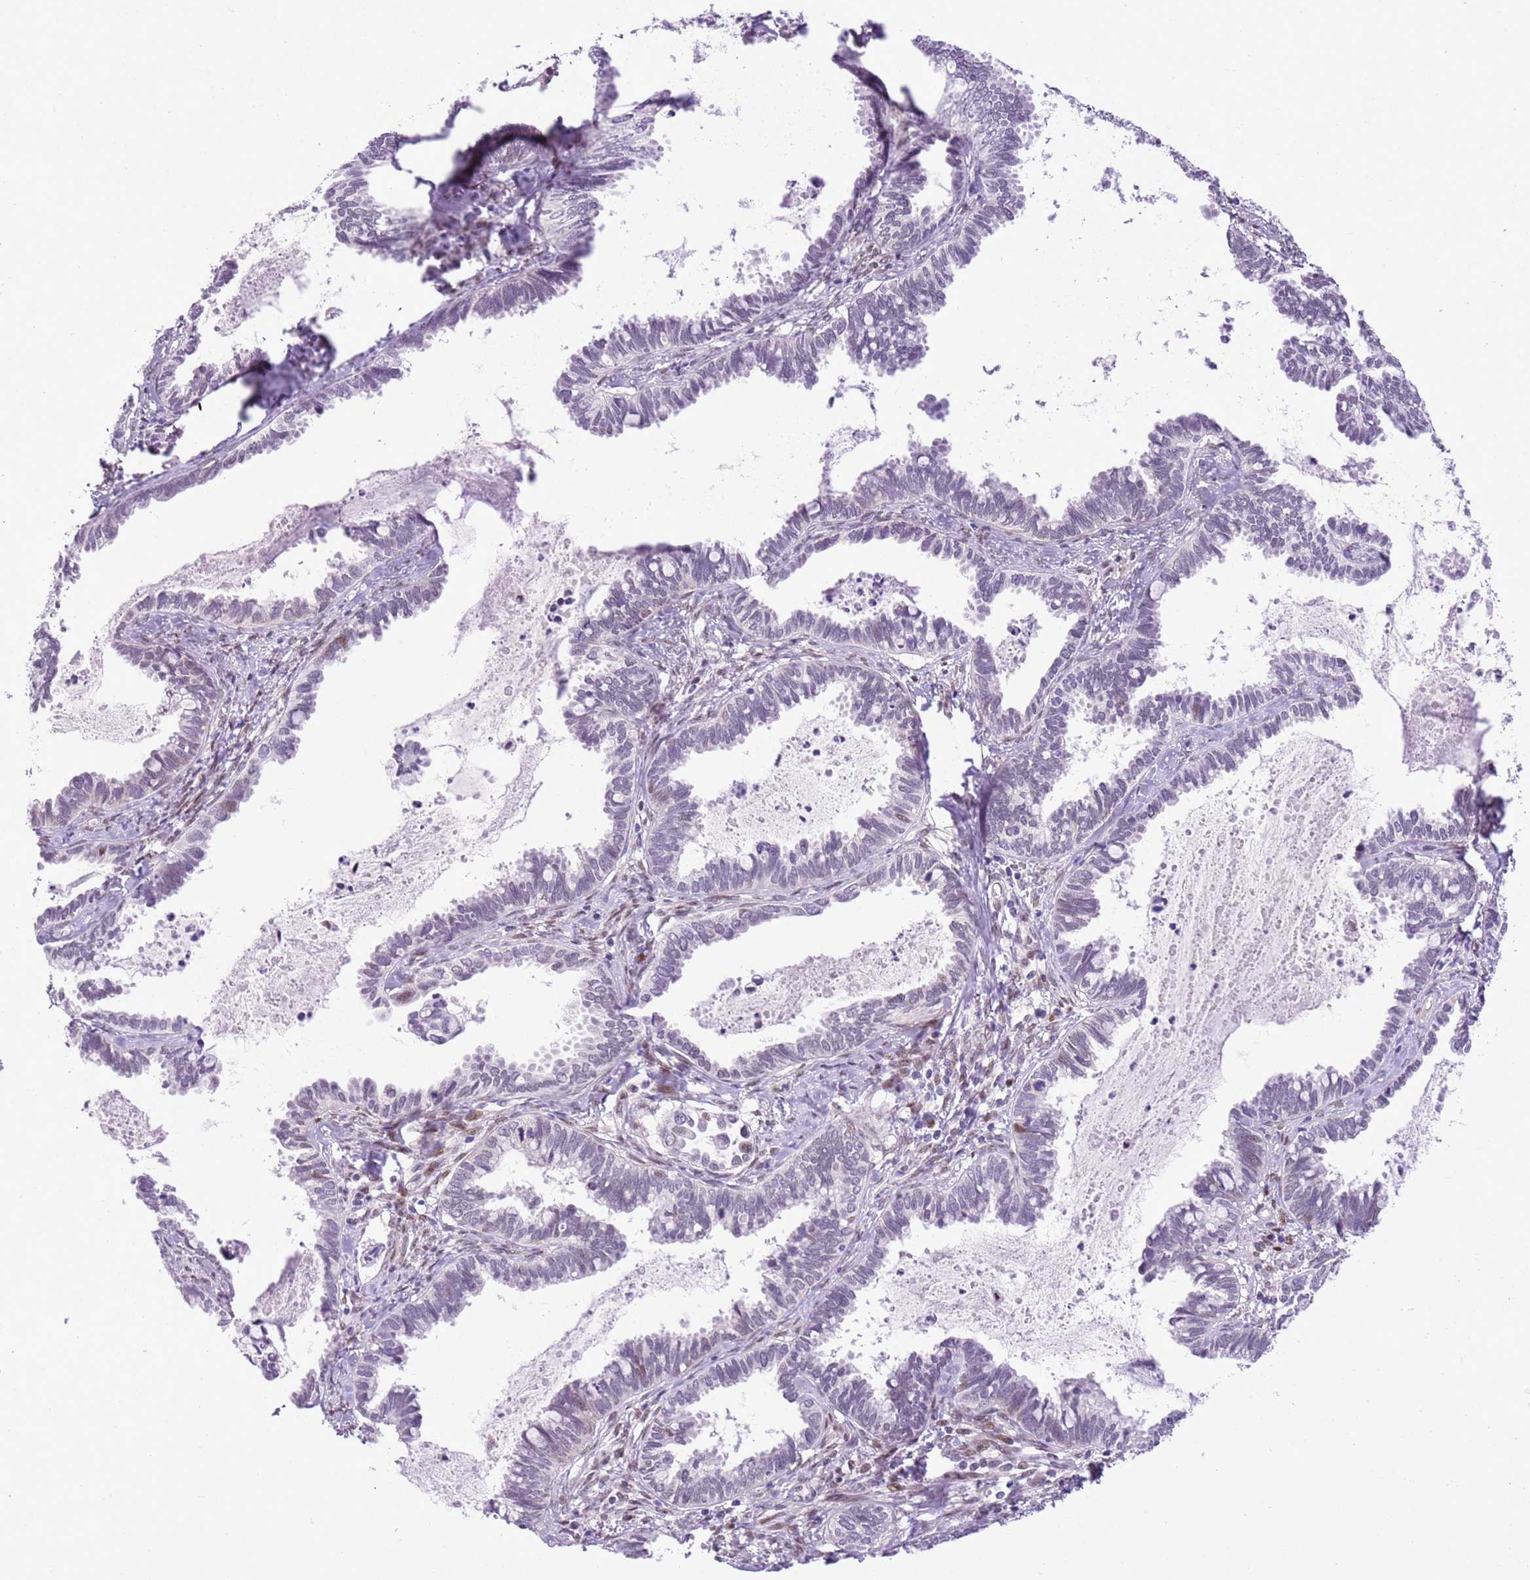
{"staining": {"intensity": "weak", "quantity": "<25%", "location": "nuclear"}, "tissue": "cervical cancer", "cell_type": "Tumor cells", "image_type": "cancer", "snomed": [{"axis": "morphology", "description": "Adenocarcinoma, NOS"}, {"axis": "topography", "description": "Cervix"}], "caption": "This is an IHC histopathology image of cervical cancer. There is no expression in tumor cells.", "gene": "NACC2", "patient": {"sex": "female", "age": 37}}